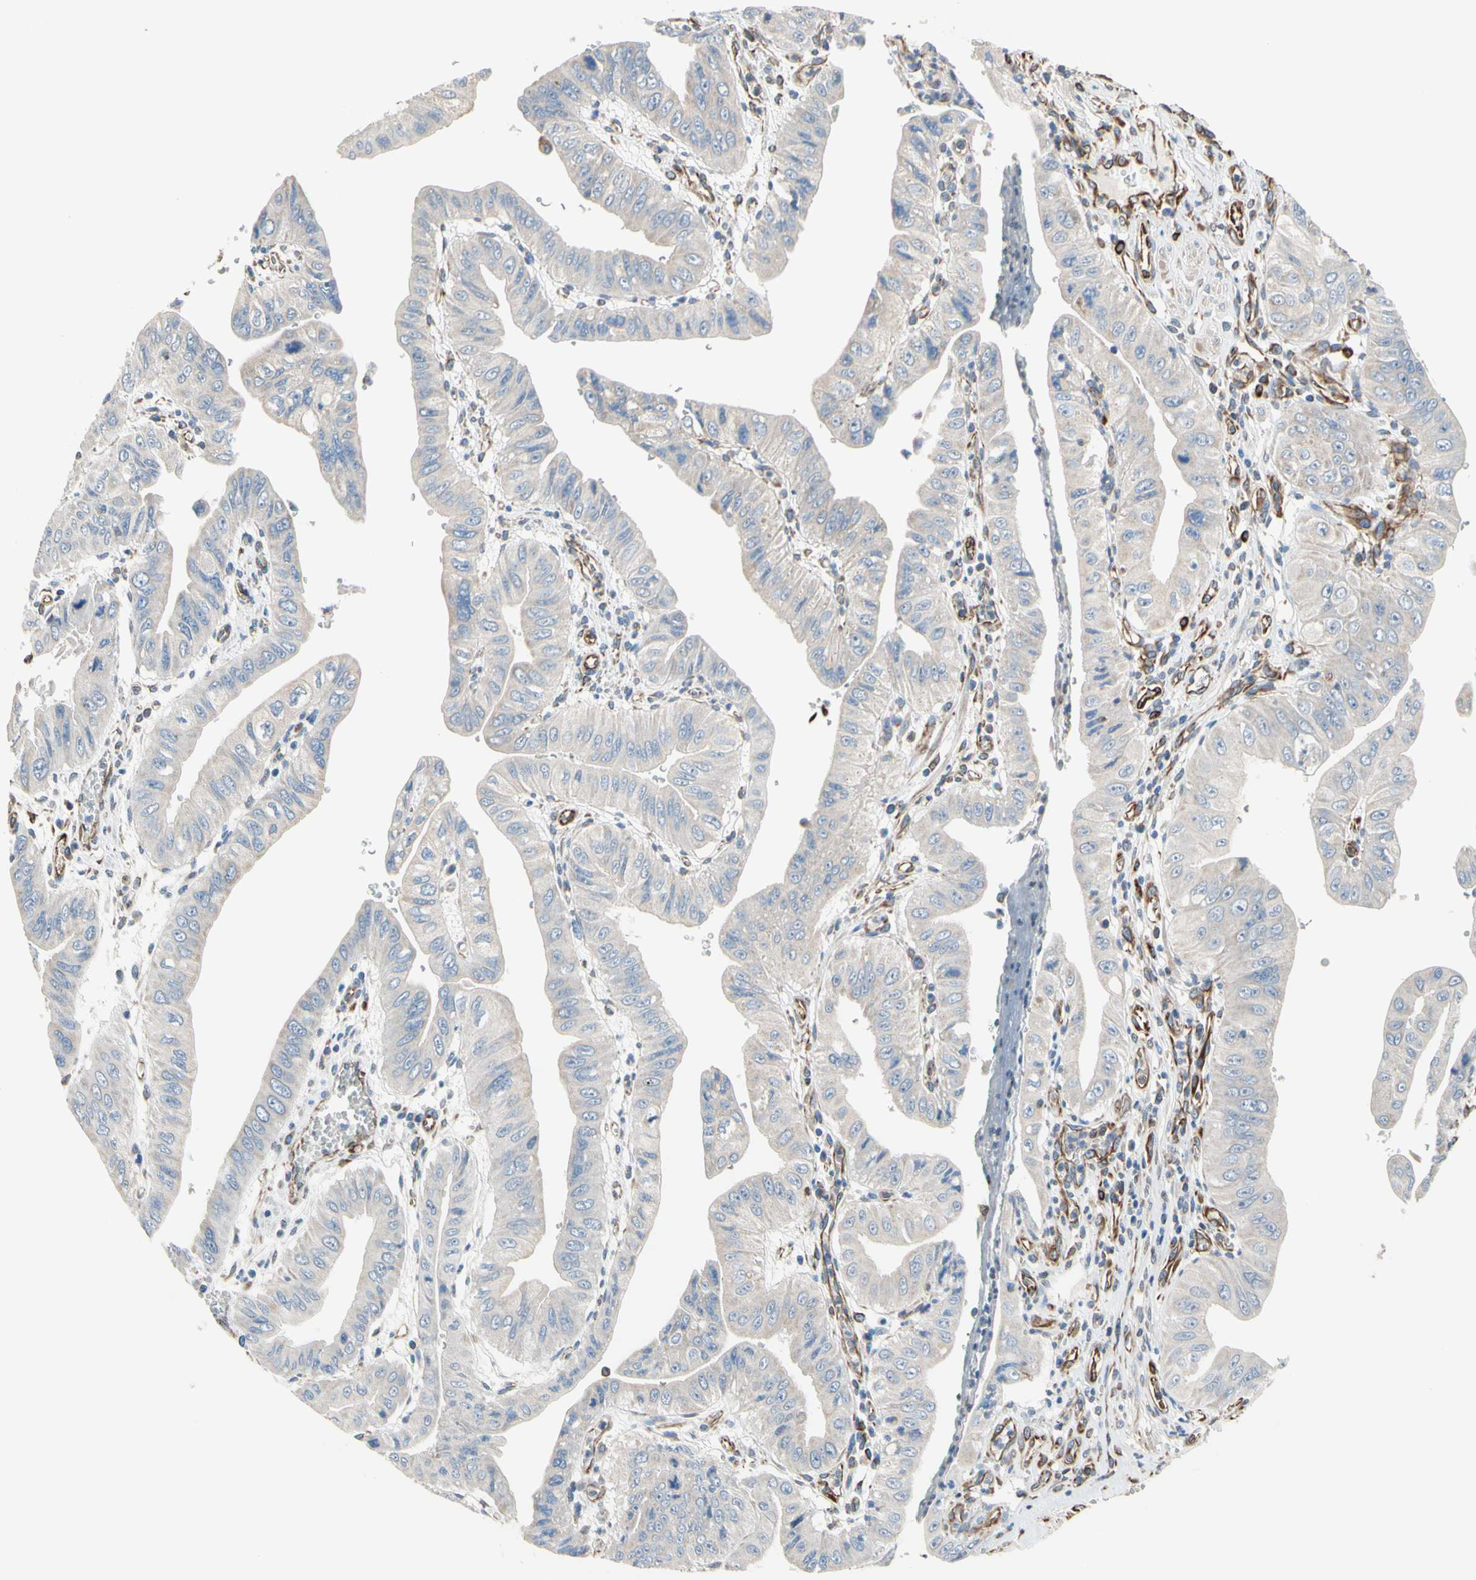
{"staining": {"intensity": "weak", "quantity": "<25%", "location": "cytoplasmic/membranous"}, "tissue": "pancreatic cancer", "cell_type": "Tumor cells", "image_type": "cancer", "snomed": [{"axis": "morphology", "description": "Normal tissue, NOS"}, {"axis": "topography", "description": "Lymph node"}], "caption": "This is a histopathology image of immunohistochemistry (IHC) staining of pancreatic cancer, which shows no staining in tumor cells.", "gene": "TRAF2", "patient": {"sex": "male", "age": 50}}